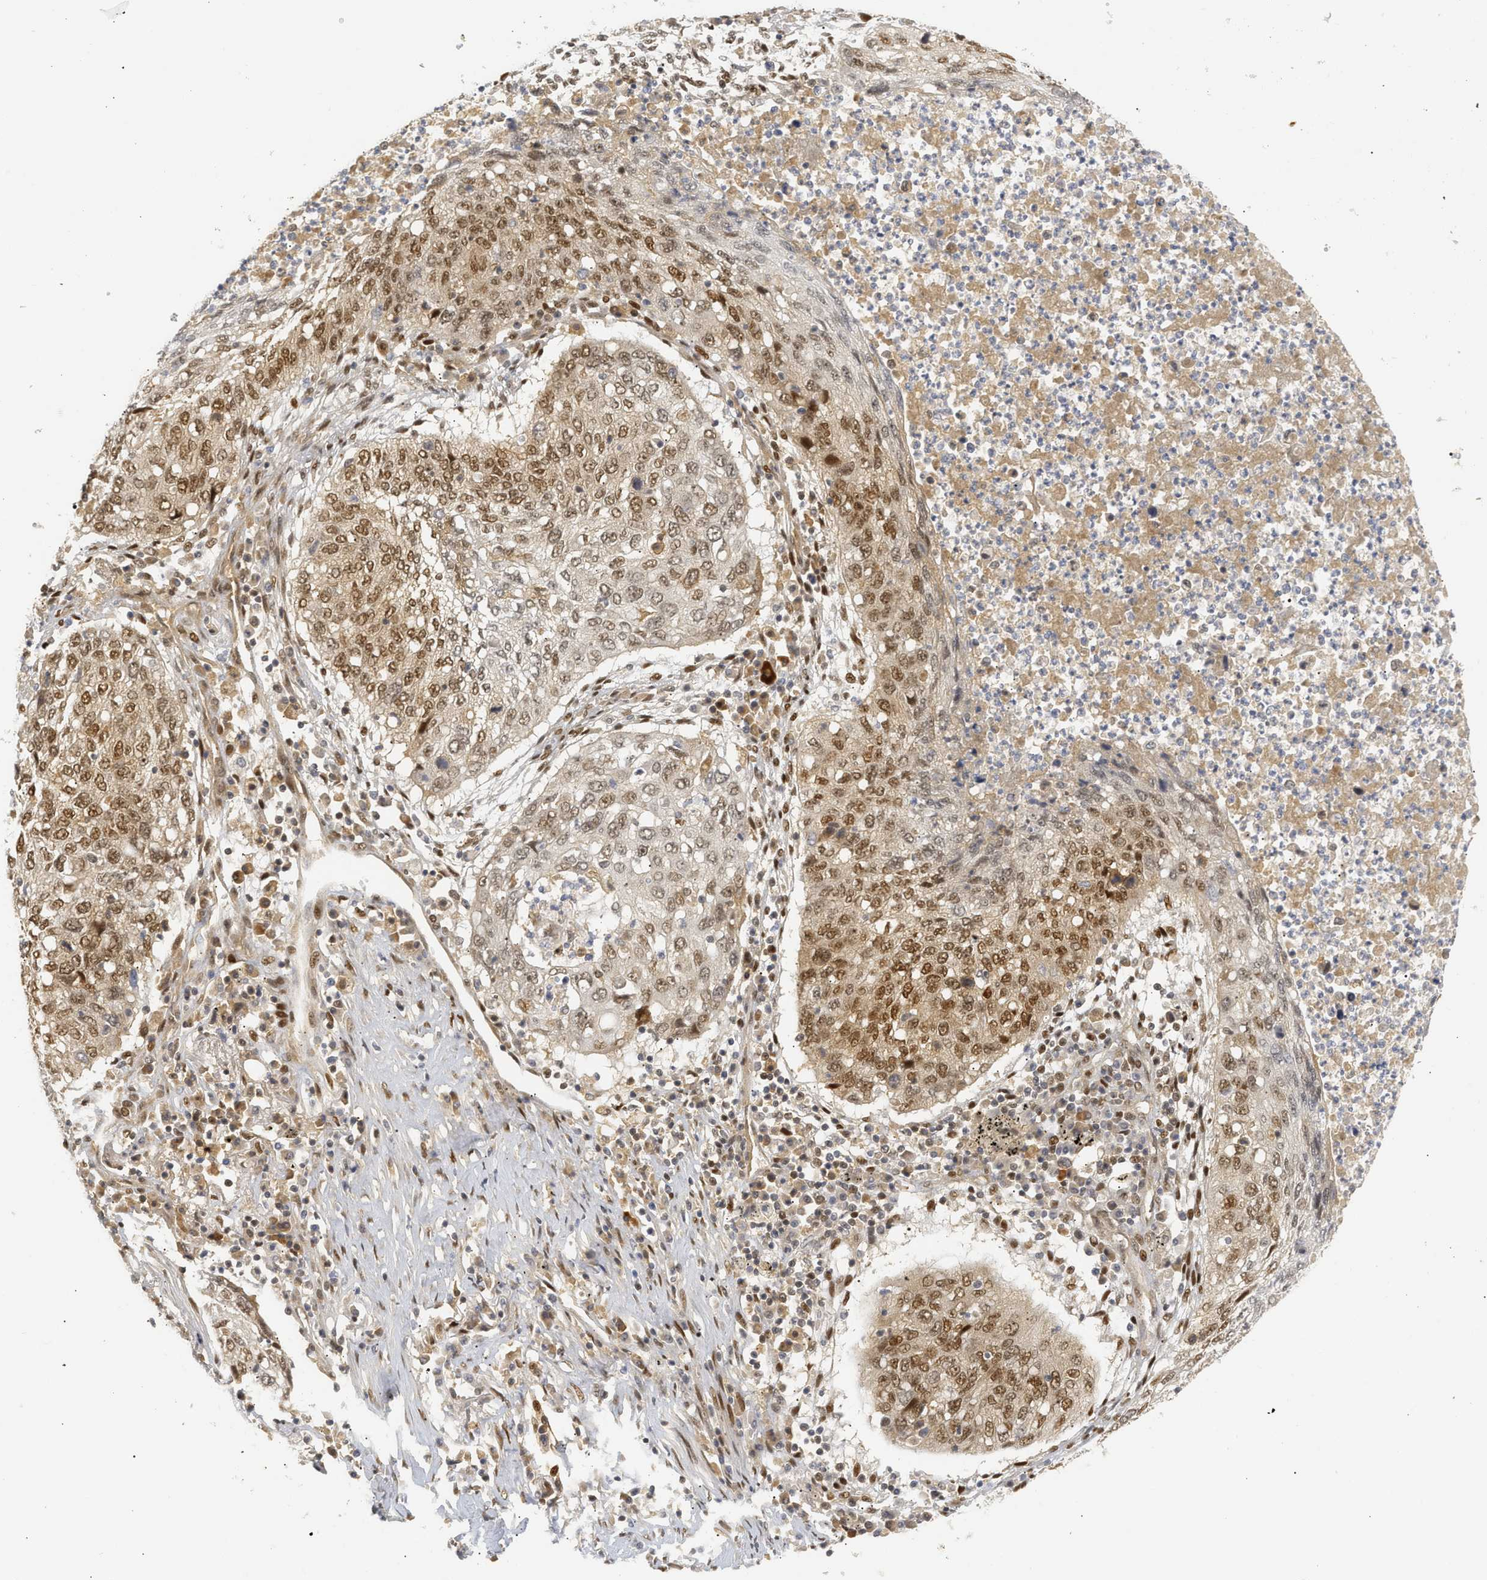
{"staining": {"intensity": "moderate", "quantity": ">75%", "location": "nuclear"}, "tissue": "lung cancer", "cell_type": "Tumor cells", "image_type": "cancer", "snomed": [{"axis": "morphology", "description": "Squamous cell carcinoma, NOS"}, {"axis": "topography", "description": "Lung"}], "caption": "Human lung squamous cell carcinoma stained with a brown dye exhibits moderate nuclear positive positivity in about >75% of tumor cells.", "gene": "SSBP2", "patient": {"sex": "female", "age": 63}}